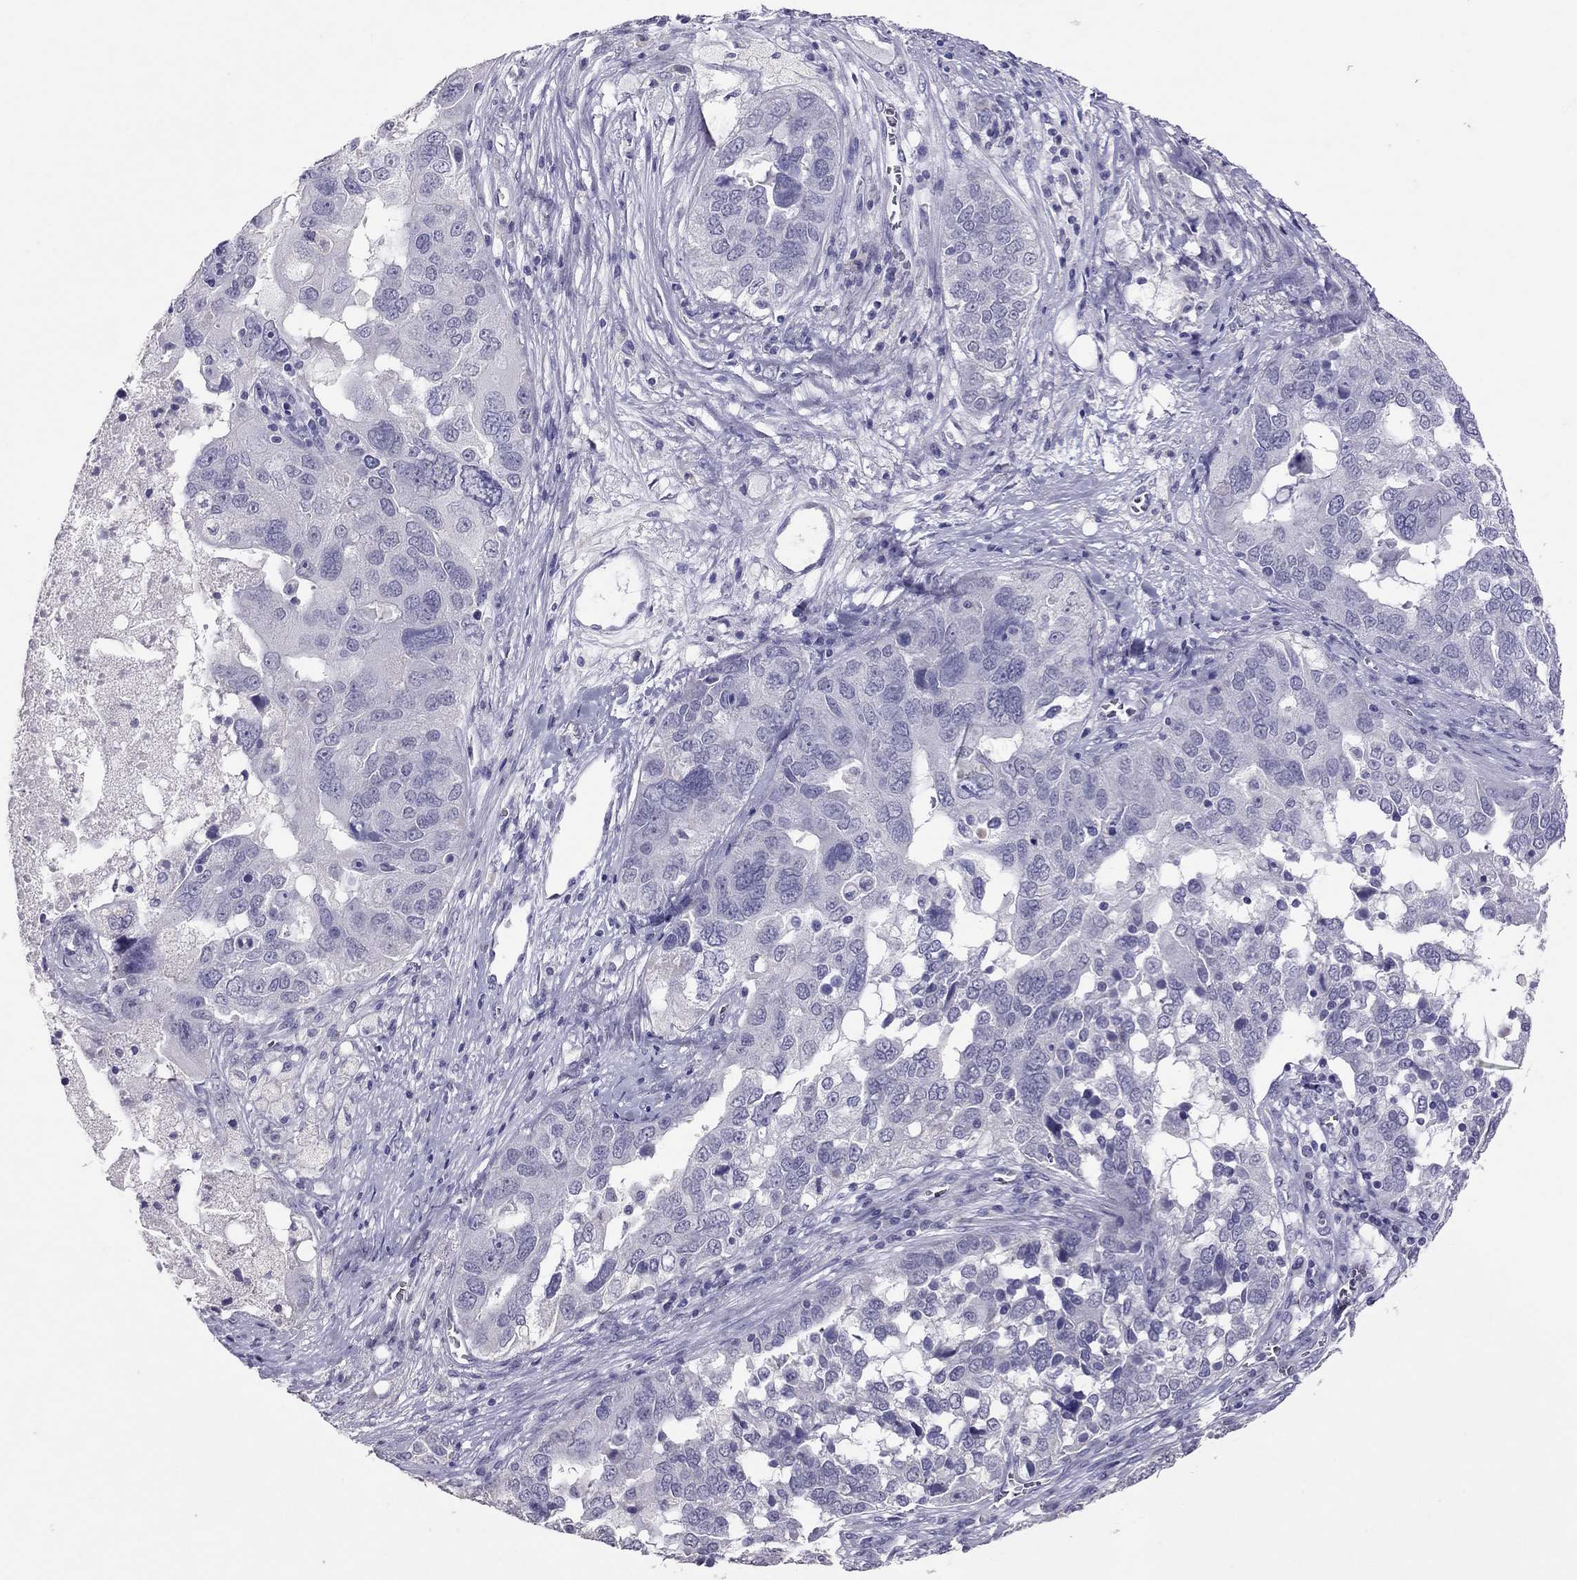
{"staining": {"intensity": "negative", "quantity": "none", "location": "none"}, "tissue": "ovarian cancer", "cell_type": "Tumor cells", "image_type": "cancer", "snomed": [{"axis": "morphology", "description": "Carcinoma, endometroid"}, {"axis": "topography", "description": "Soft tissue"}, {"axis": "topography", "description": "Ovary"}], "caption": "Ovarian cancer was stained to show a protein in brown. There is no significant expression in tumor cells.", "gene": "PSMB11", "patient": {"sex": "female", "age": 52}}